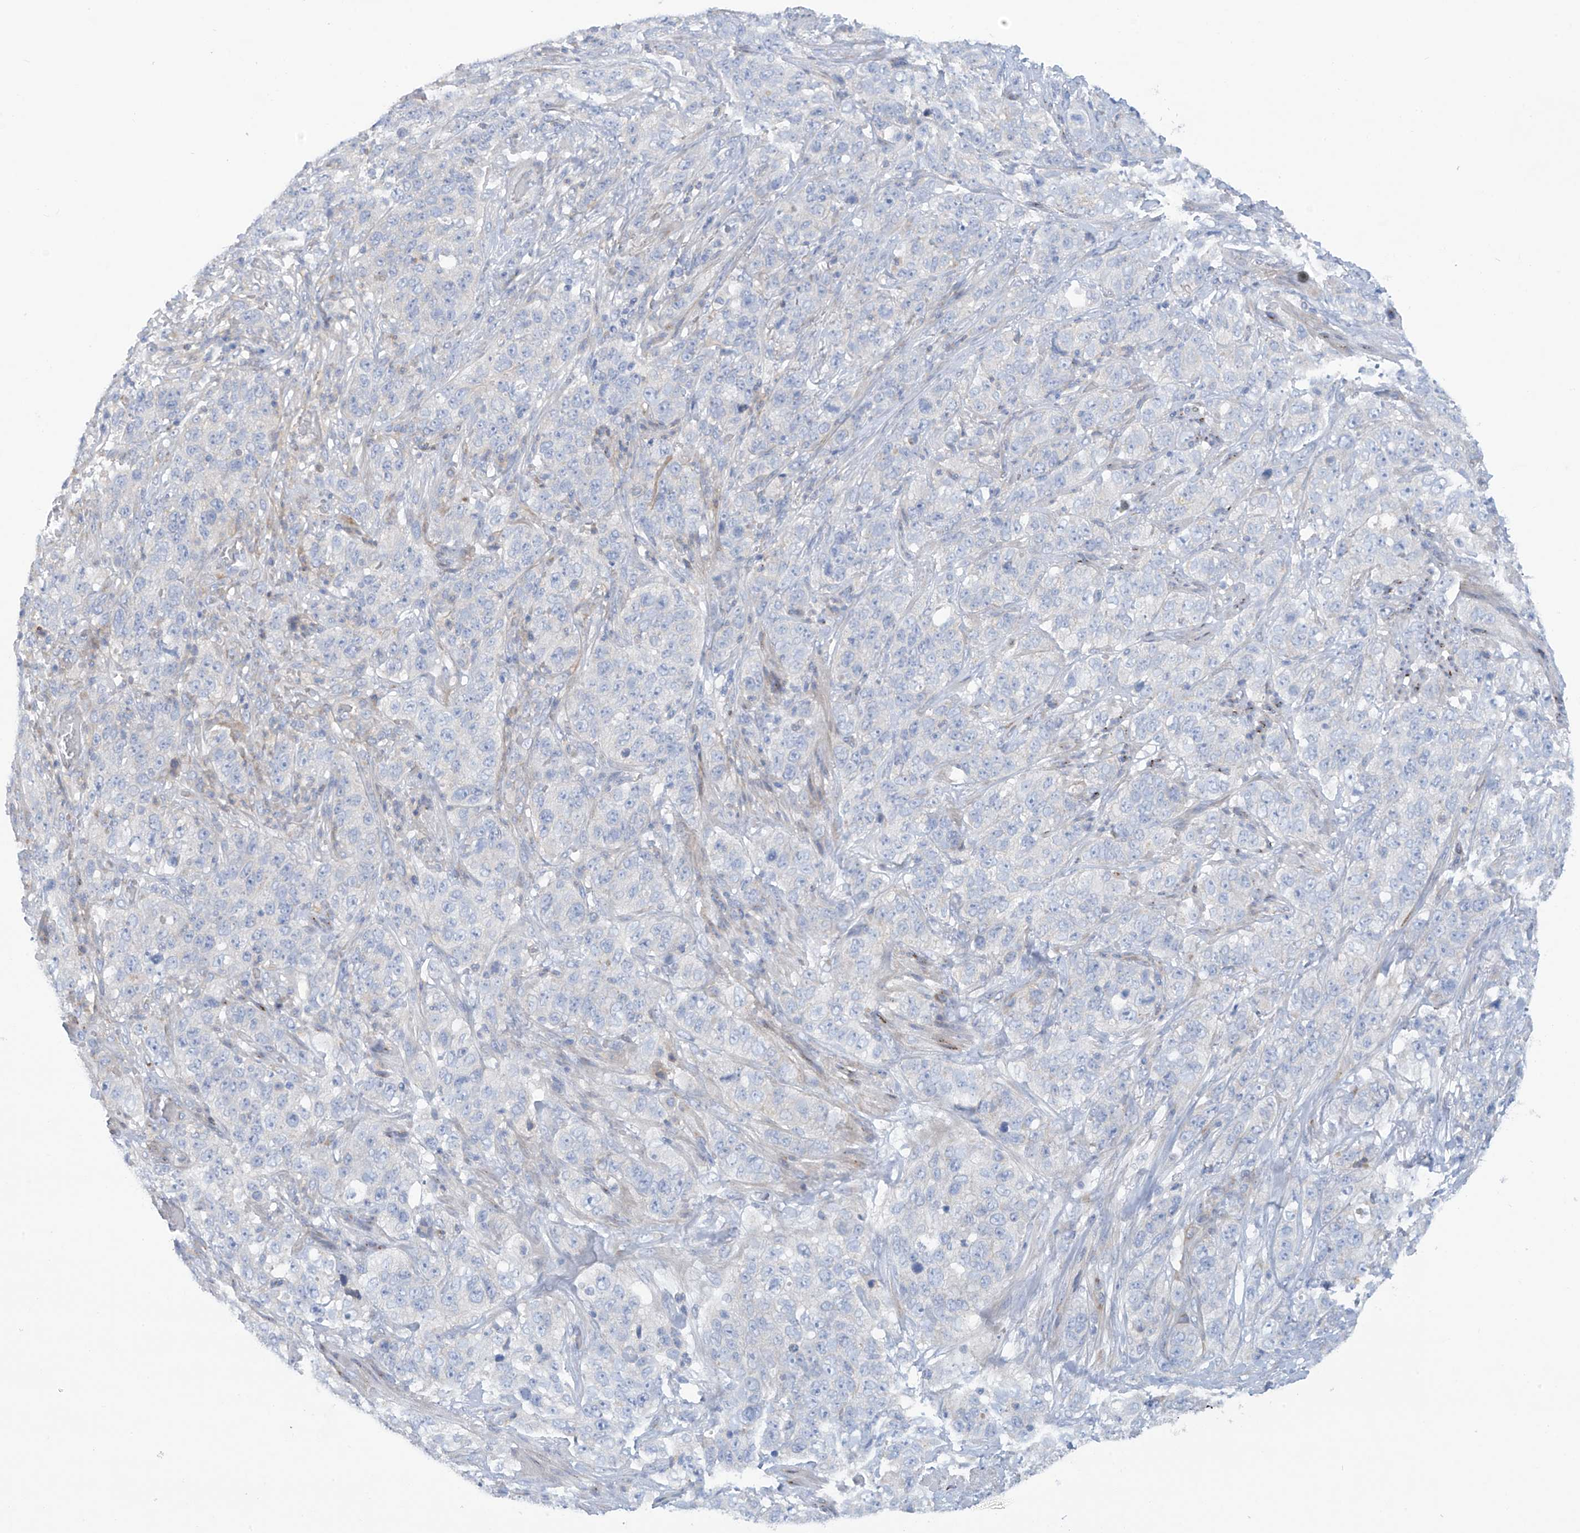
{"staining": {"intensity": "negative", "quantity": "none", "location": "none"}, "tissue": "stomach cancer", "cell_type": "Tumor cells", "image_type": "cancer", "snomed": [{"axis": "morphology", "description": "Adenocarcinoma, NOS"}, {"axis": "topography", "description": "Stomach"}], "caption": "IHC of human adenocarcinoma (stomach) demonstrates no staining in tumor cells.", "gene": "TRMT2B", "patient": {"sex": "male", "age": 48}}